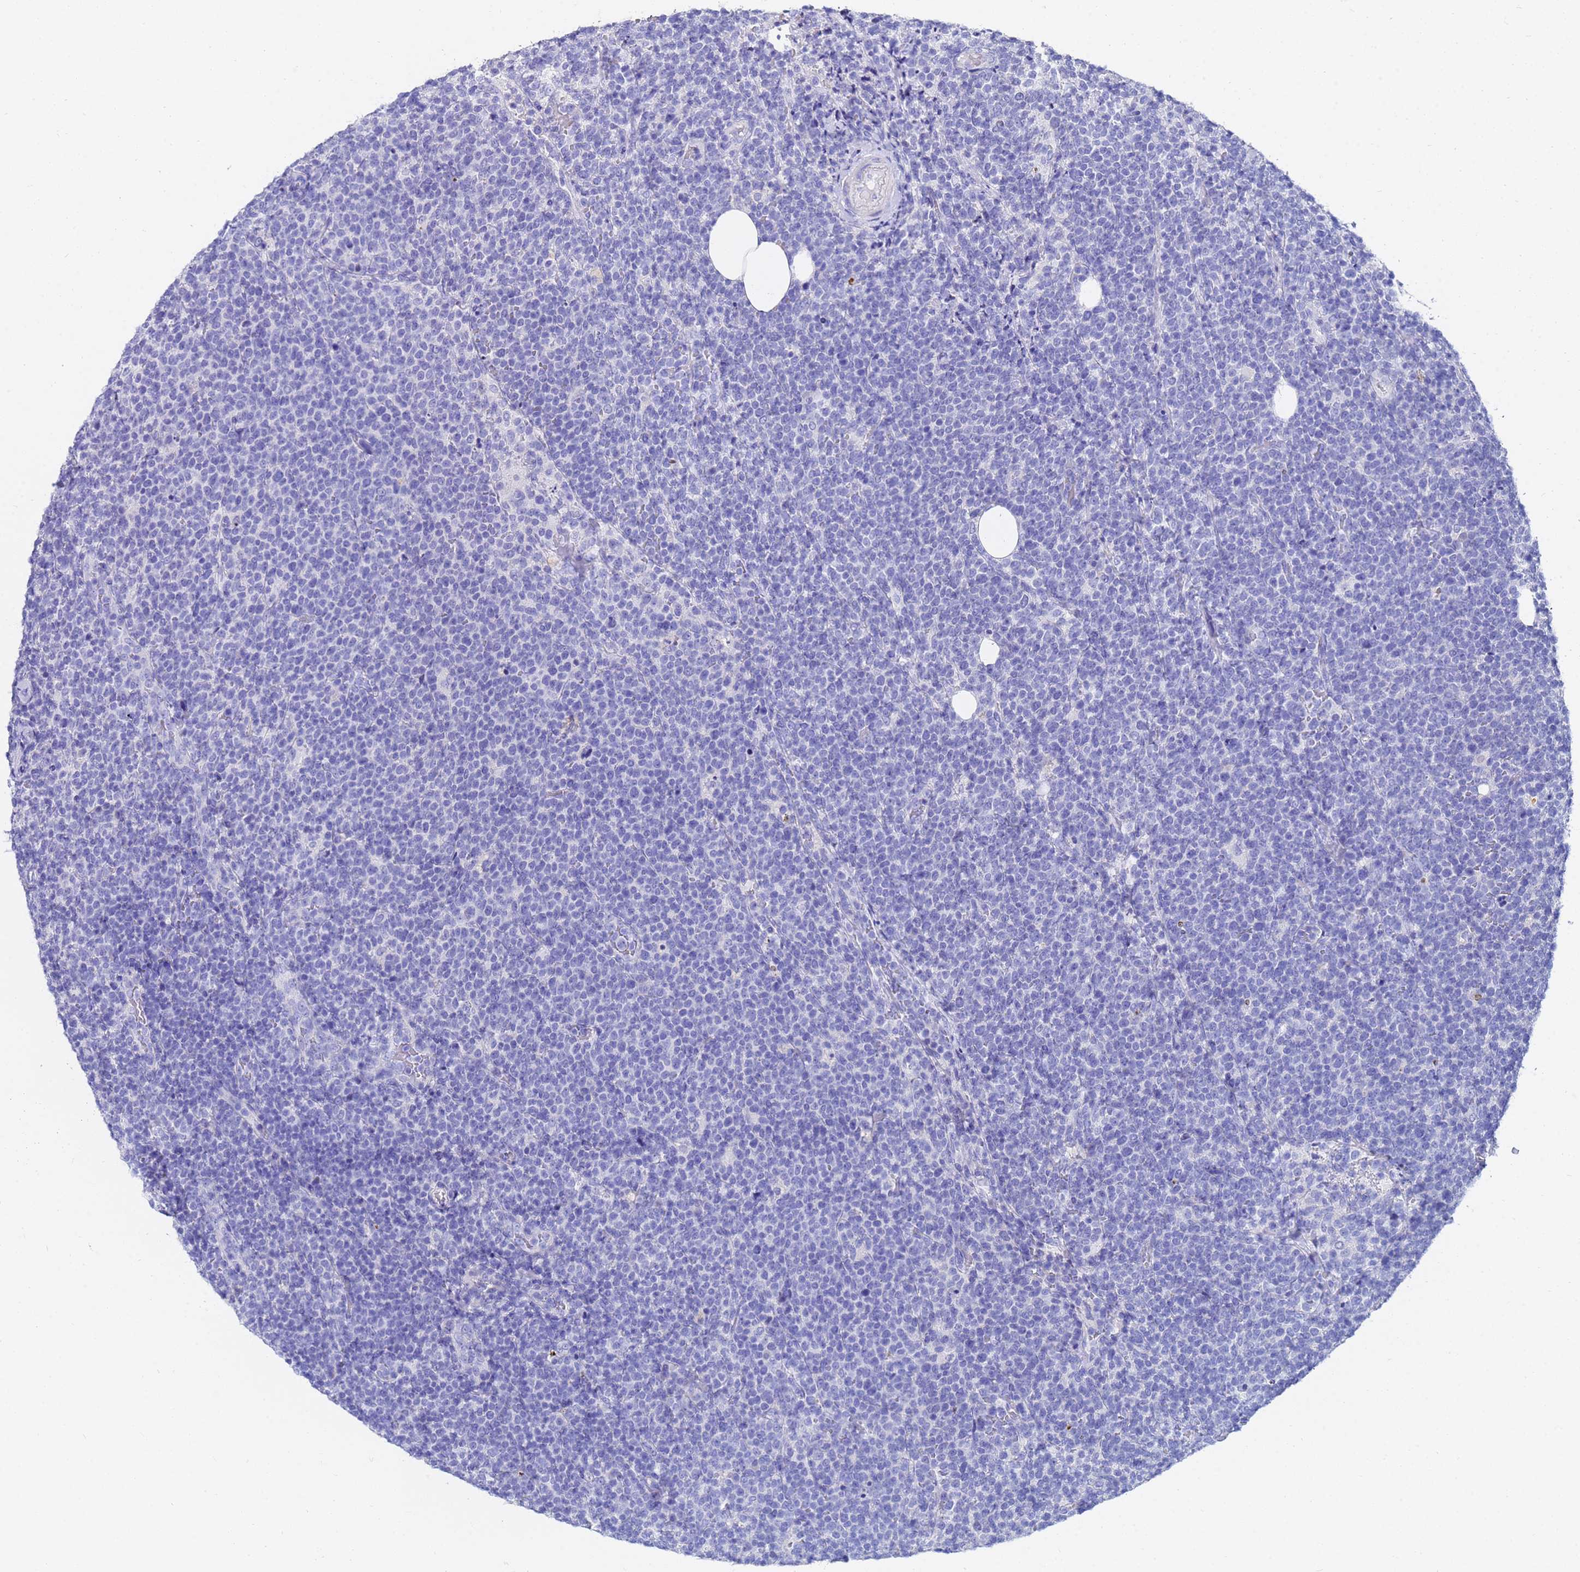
{"staining": {"intensity": "negative", "quantity": "none", "location": "none"}, "tissue": "lymphoma", "cell_type": "Tumor cells", "image_type": "cancer", "snomed": [{"axis": "morphology", "description": "Malignant lymphoma, non-Hodgkin's type, High grade"}, {"axis": "topography", "description": "Lymph node"}], "caption": "Malignant lymphoma, non-Hodgkin's type (high-grade) was stained to show a protein in brown. There is no significant staining in tumor cells. (DAB (3,3'-diaminobenzidine) IHC visualized using brightfield microscopy, high magnification).", "gene": "C2orf72", "patient": {"sex": "male", "age": 61}}